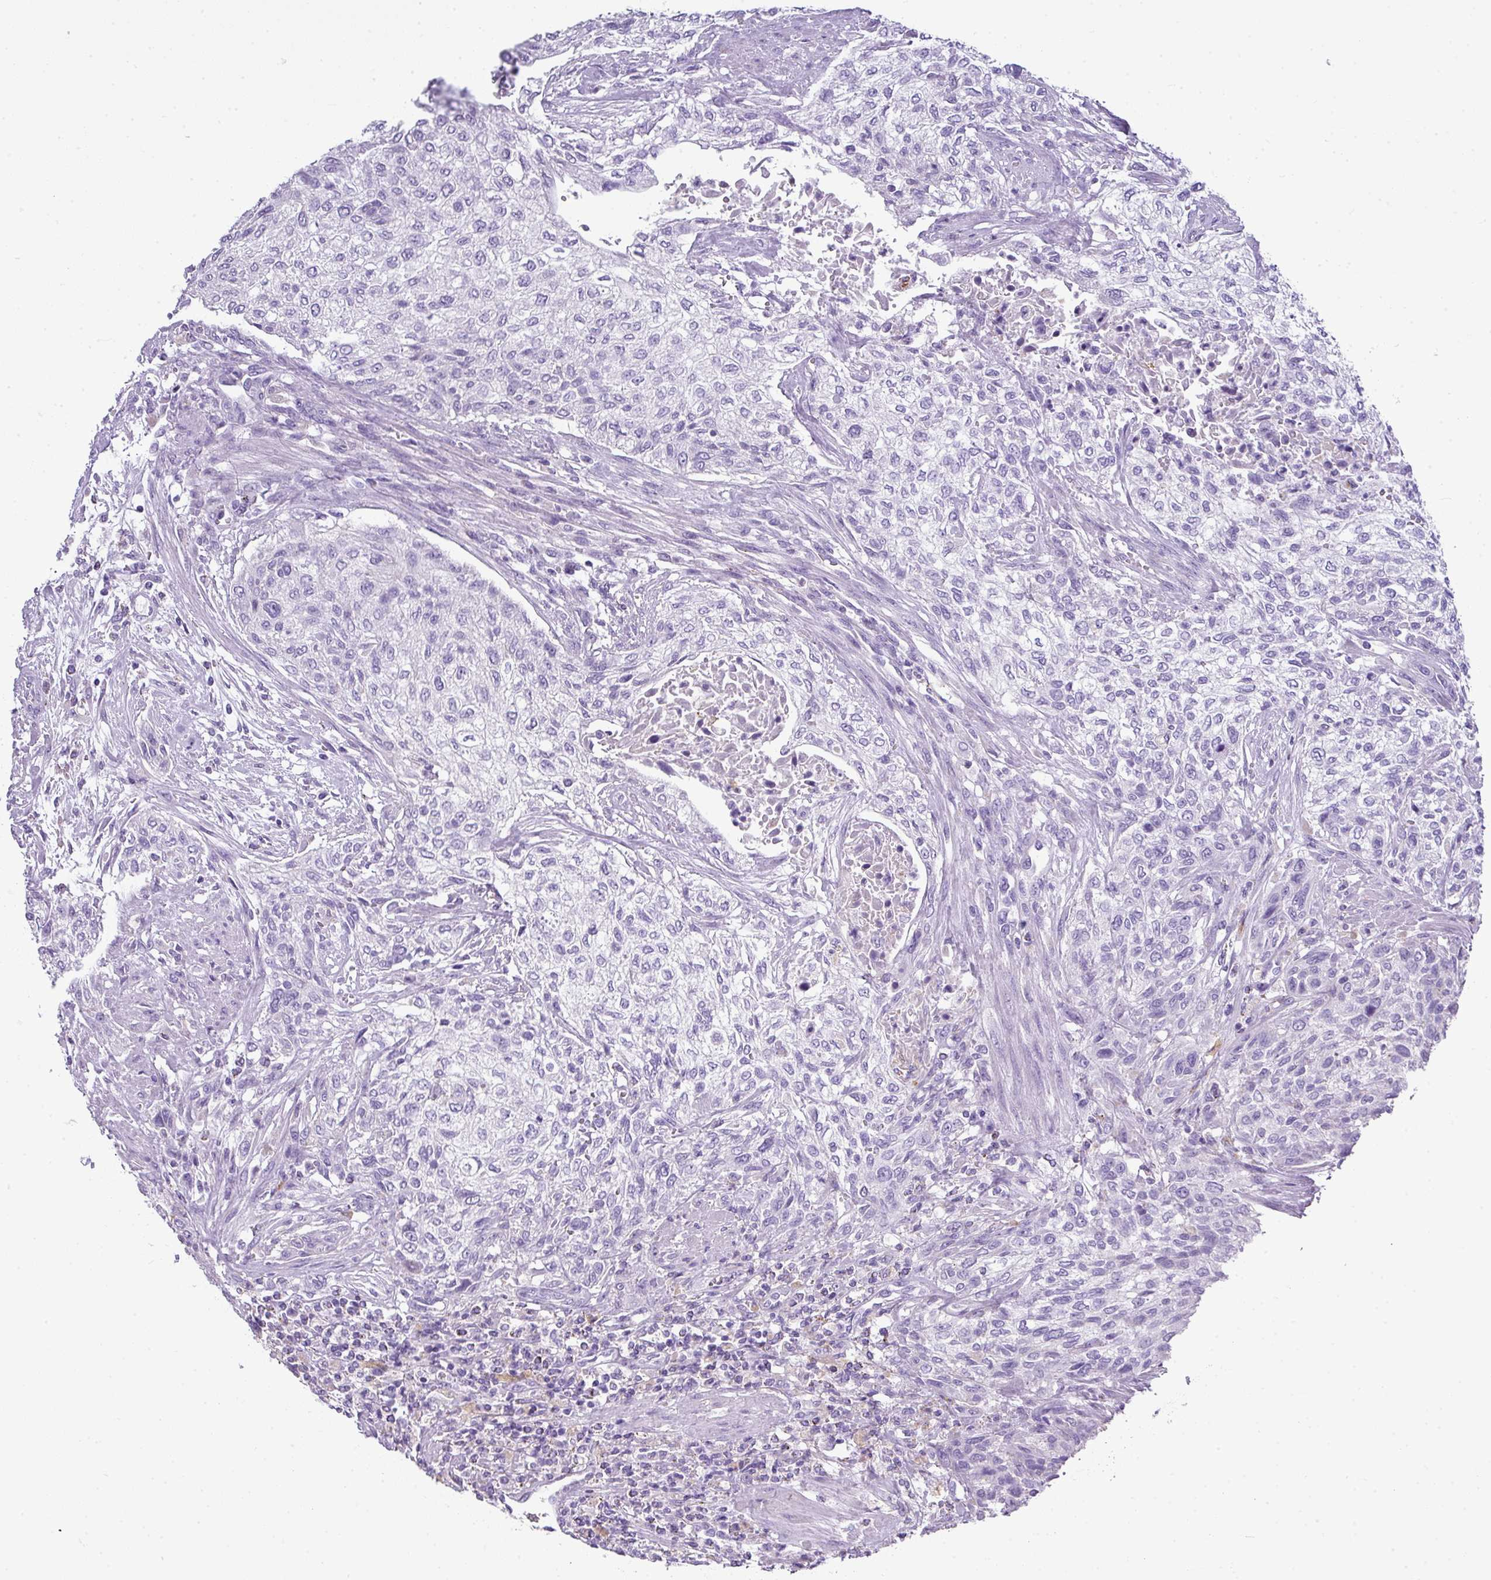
{"staining": {"intensity": "negative", "quantity": "none", "location": "none"}, "tissue": "urothelial cancer", "cell_type": "Tumor cells", "image_type": "cancer", "snomed": [{"axis": "morphology", "description": "Normal tissue, NOS"}, {"axis": "morphology", "description": "Urothelial carcinoma, NOS"}, {"axis": "topography", "description": "Urinary bladder"}, {"axis": "topography", "description": "Peripheral nerve tissue"}], "caption": "Tumor cells show no significant protein staining in urothelial cancer. (IHC, brightfield microscopy, high magnification).", "gene": "ZNF568", "patient": {"sex": "male", "age": 35}}